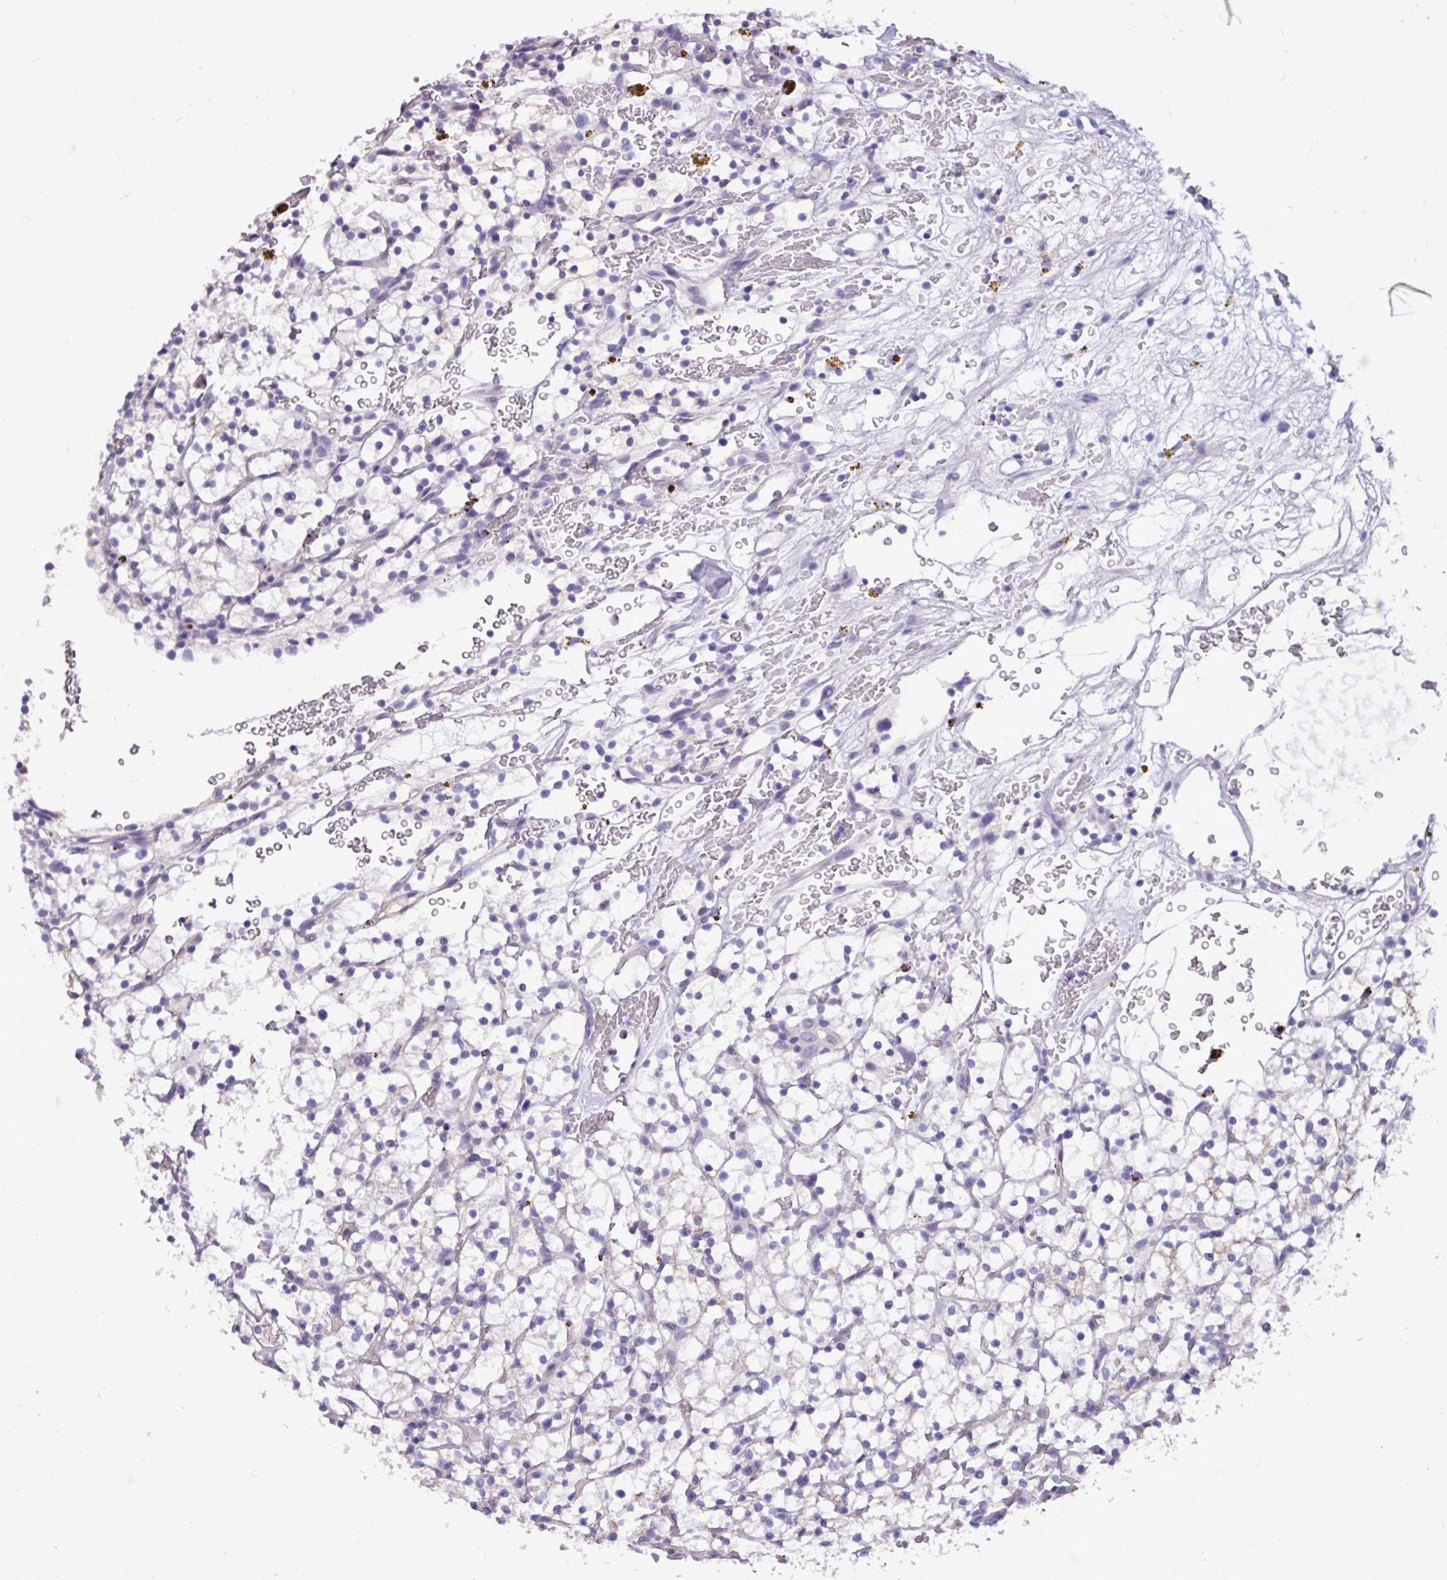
{"staining": {"intensity": "negative", "quantity": "none", "location": "none"}, "tissue": "renal cancer", "cell_type": "Tumor cells", "image_type": "cancer", "snomed": [{"axis": "morphology", "description": "Adenocarcinoma, NOS"}, {"axis": "topography", "description": "Kidney"}], "caption": "Immunohistochemistry image of neoplastic tissue: human renal adenocarcinoma stained with DAB (3,3'-diaminobenzidine) shows no significant protein positivity in tumor cells. (DAB (3,3'-diaminobenzidine) immunohistochemistry (IHC) with hematoxylin counter stain).", "gene": "EPCAM", "patient": {"sex": "female", "age": 64}}